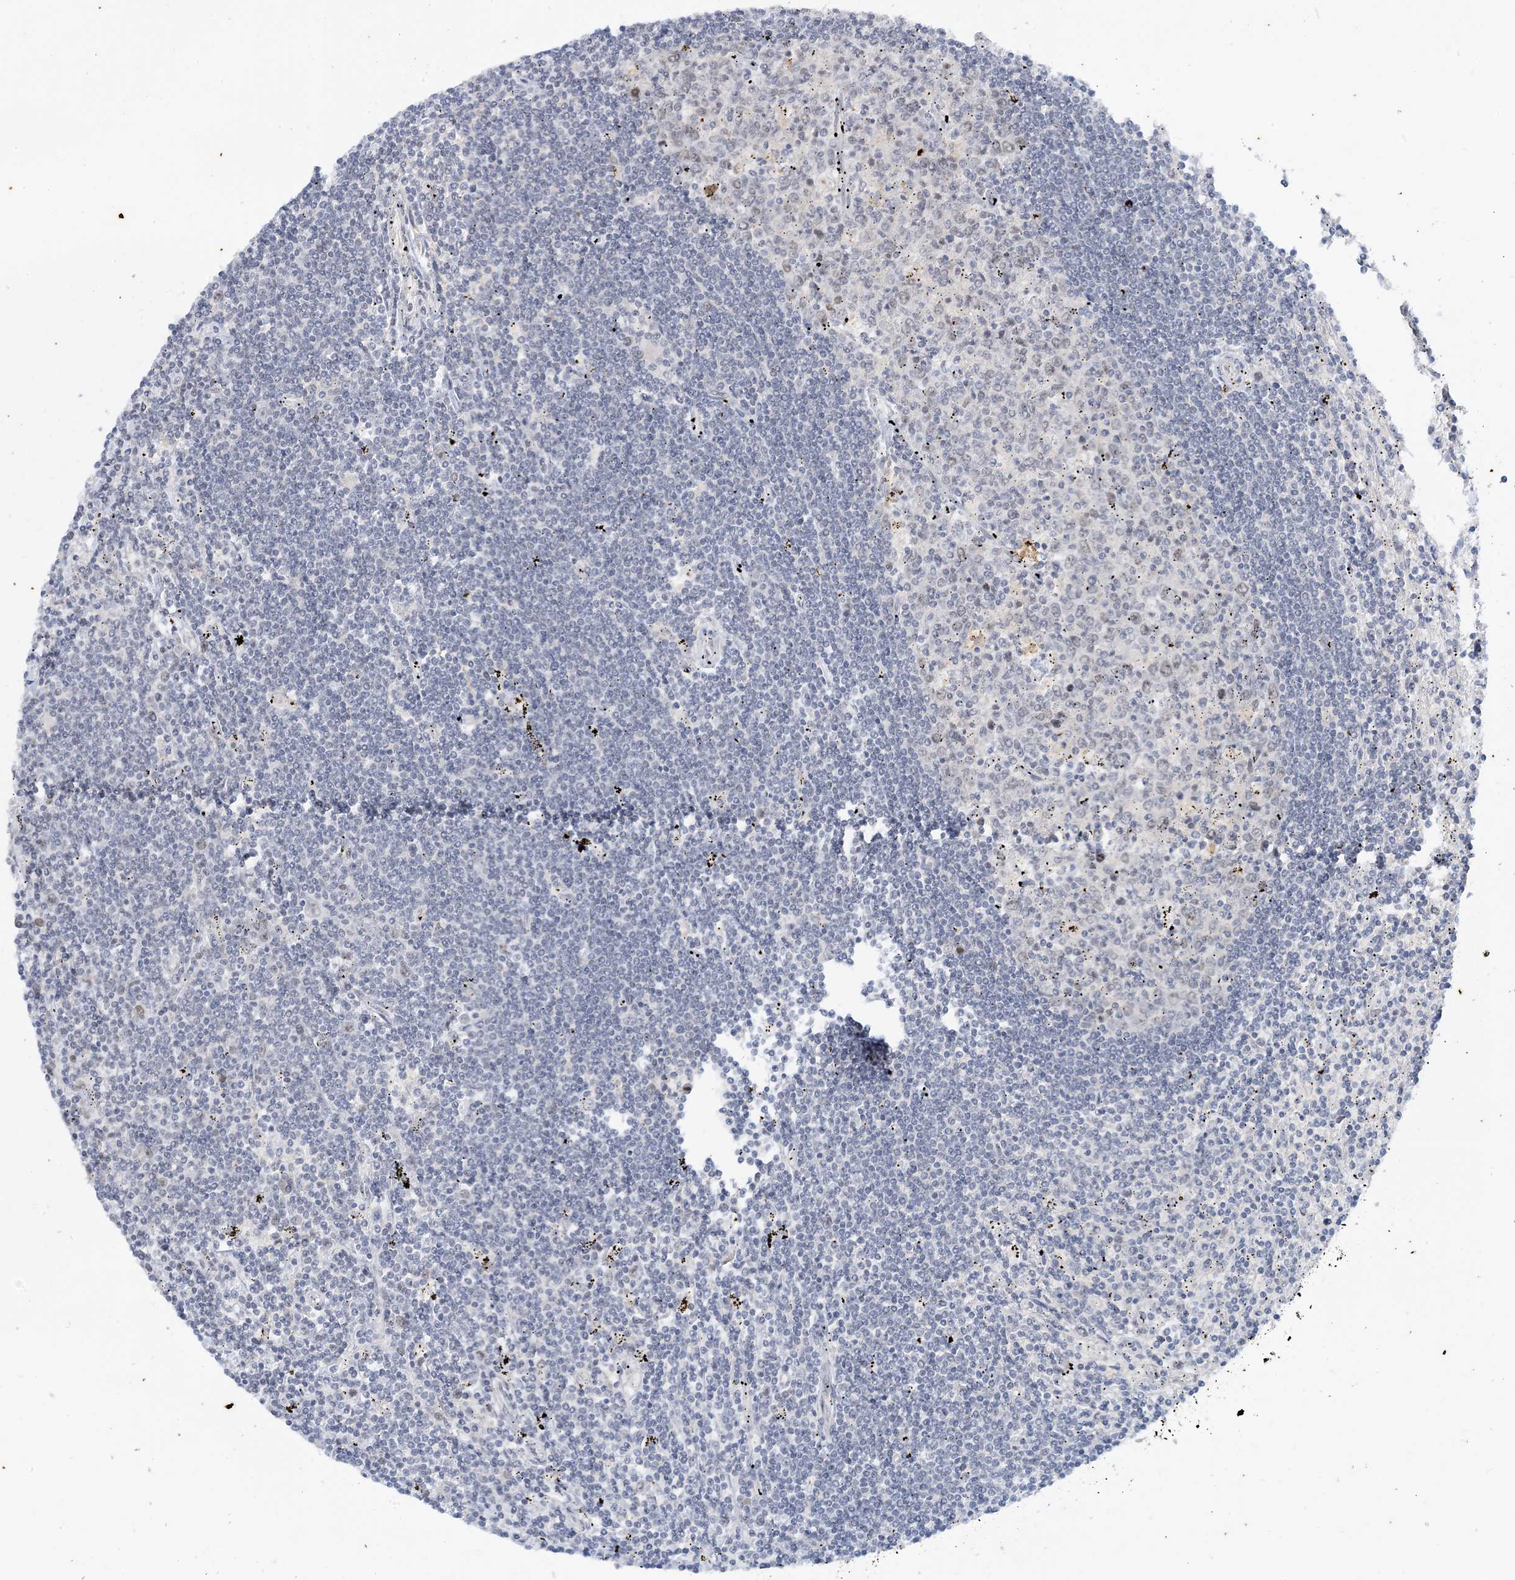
{"staining": {"intensity": "negative", "quantity": "none", "location": "none"}, "tissue": "lymphoma", "cell_type": "Tumor cells", "image_type": "cancer", "snomed": [{"axis": "morphology", "description": "Malignant lymphoma, non-Hodgkin's type, Low grade"}, {"axis": "topography", "description": "Spleen"}], "caption": "IHC of lymphoma exhibits no staining in tumor cells. Brightfield microscopy of immunohistochemistry (IHC) stained with DAB (brown) and hematoxylin (blue), captured at high magnification.", "gene": "LEXM", "patient": {"sex": "male", "age": 76}}